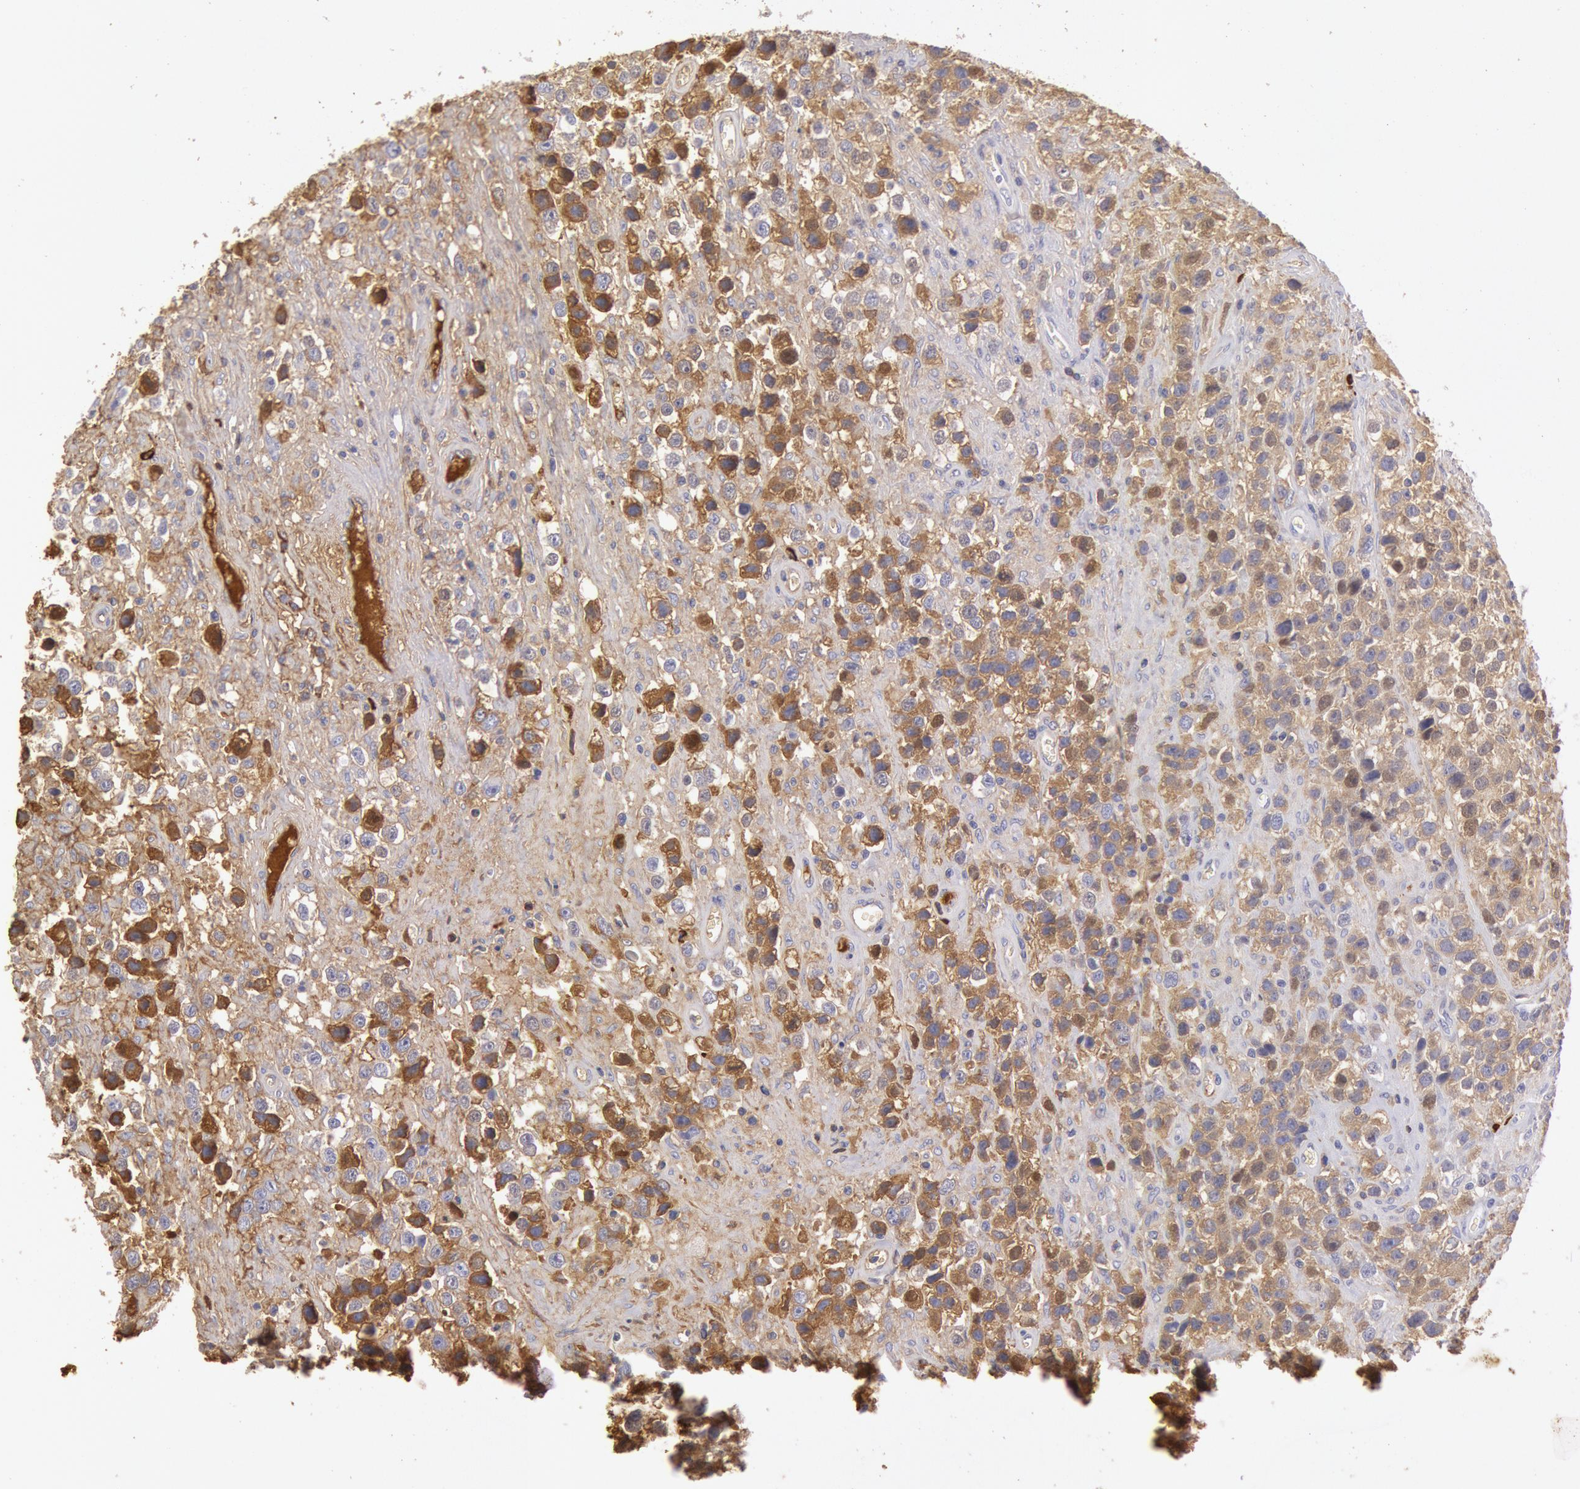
{"staining": {"intensity": "moderate", "quantity": "25%-75%", "location": "cytoplasmic/membranous"}, "tissue": "testis cancer", "cell_type": "Tumor cells", "image_type": "cancer", "snomed": [{"axis": "morphology", "description": "Seminoma, NOS"}, {"axis": "topography", "description": "Testis"}], "caption": "This micrograph demonstrates IHC staining of human testis cancer (seminoma), with medium moderate cytoplasmic/membranous expression in approximately 25%-75% of tumor cells.", "gene": "IGHA1", "patient": {"sex": "male", "age": 43}}